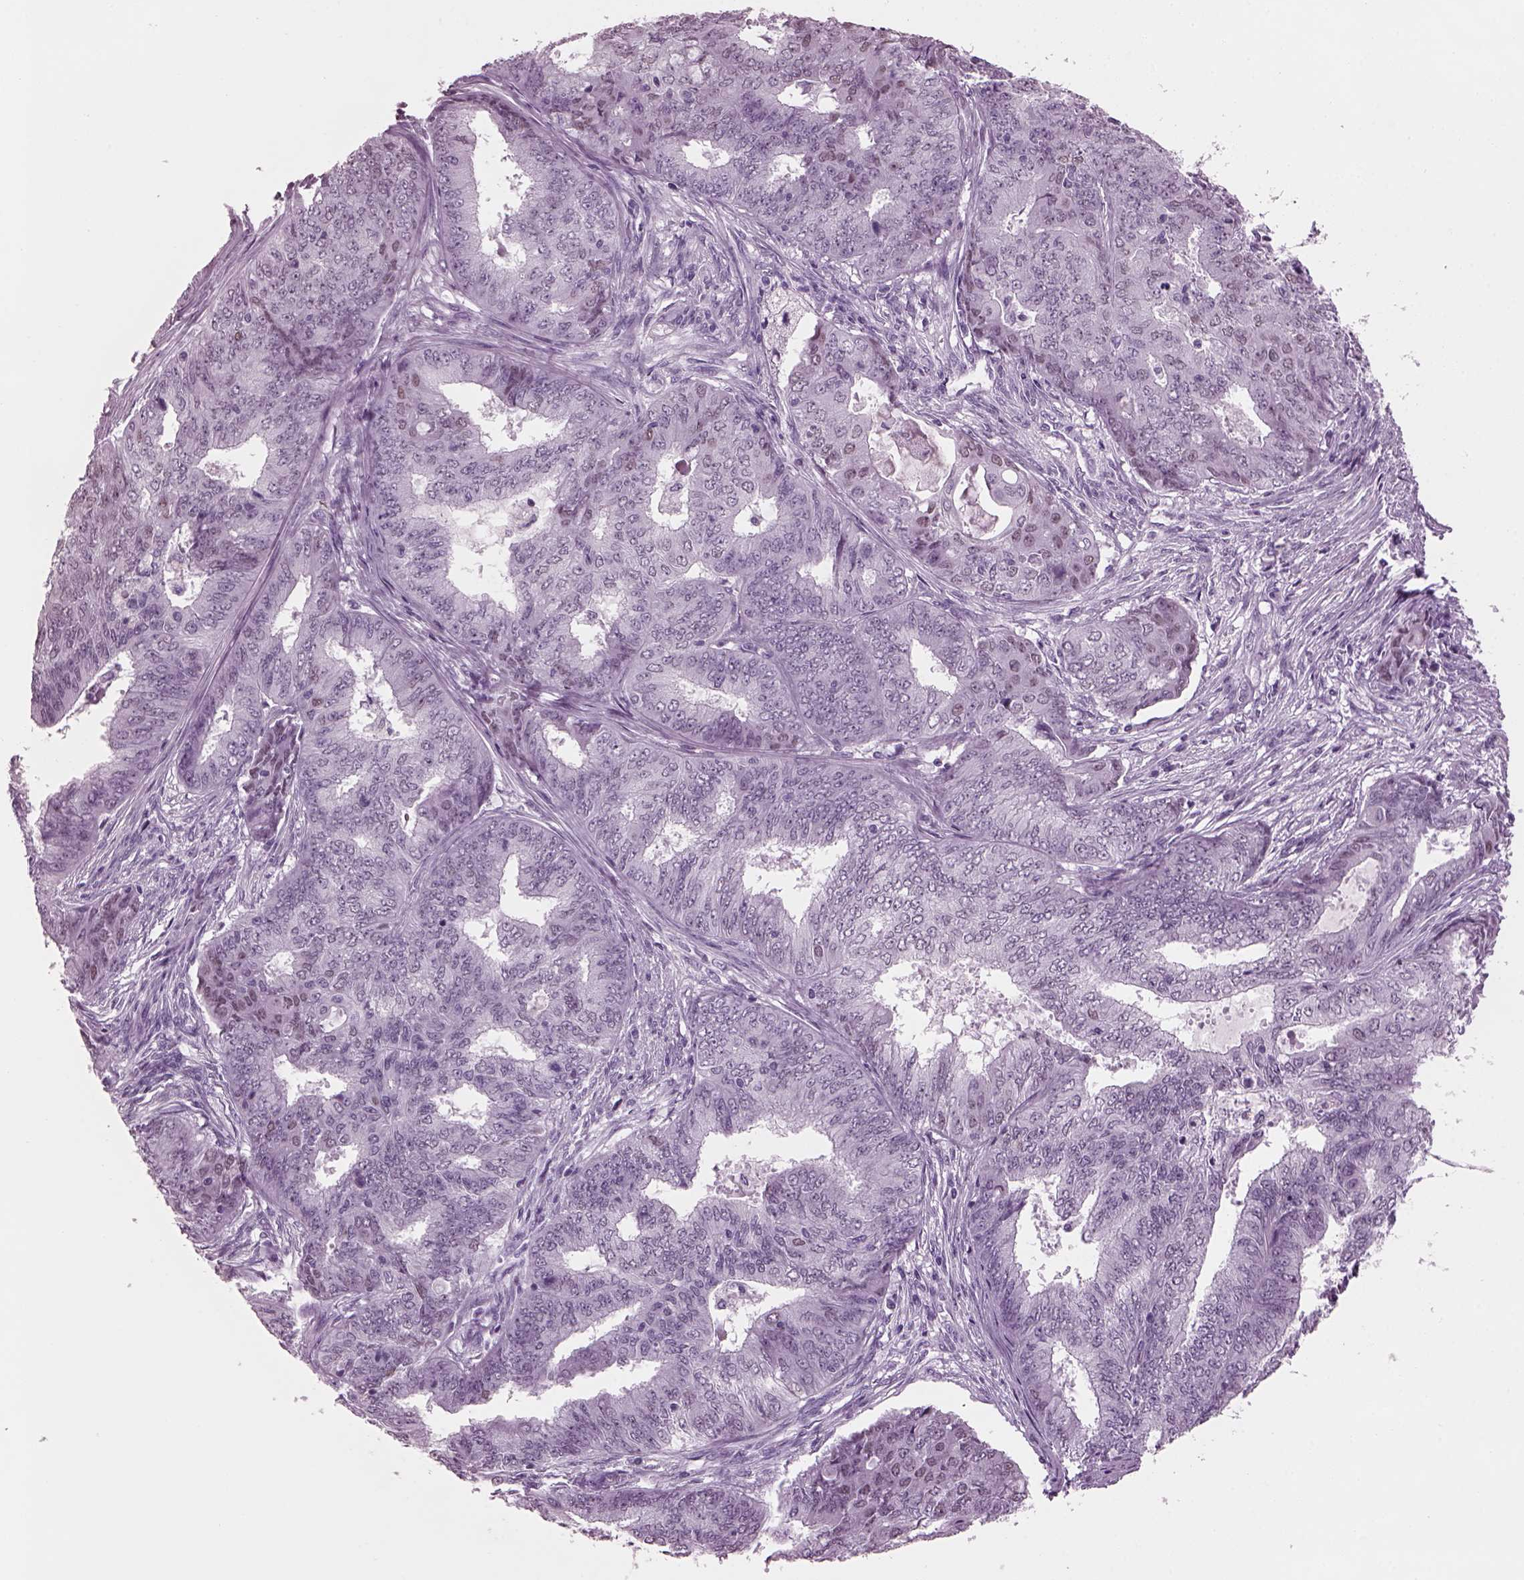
{"staining": {"intensity": "weak", "quantity": "<25%", "location": "nuclear"}, "tissue": "endometrial cancer", "cell_type": "Tumor cells", "image_type": "cancer", "snomed": [{"axis": "morphology", "description": "Adenocarcinoma, NOS"}, {"axis": "topography", "description": "Endometrium"}], "caption": "Tumor cells show no significant positivity in endometrial cancer (adenocarcinoma).", "gene": "KRTAP3-2", "patient": {"sex": "female", "age": 62}}